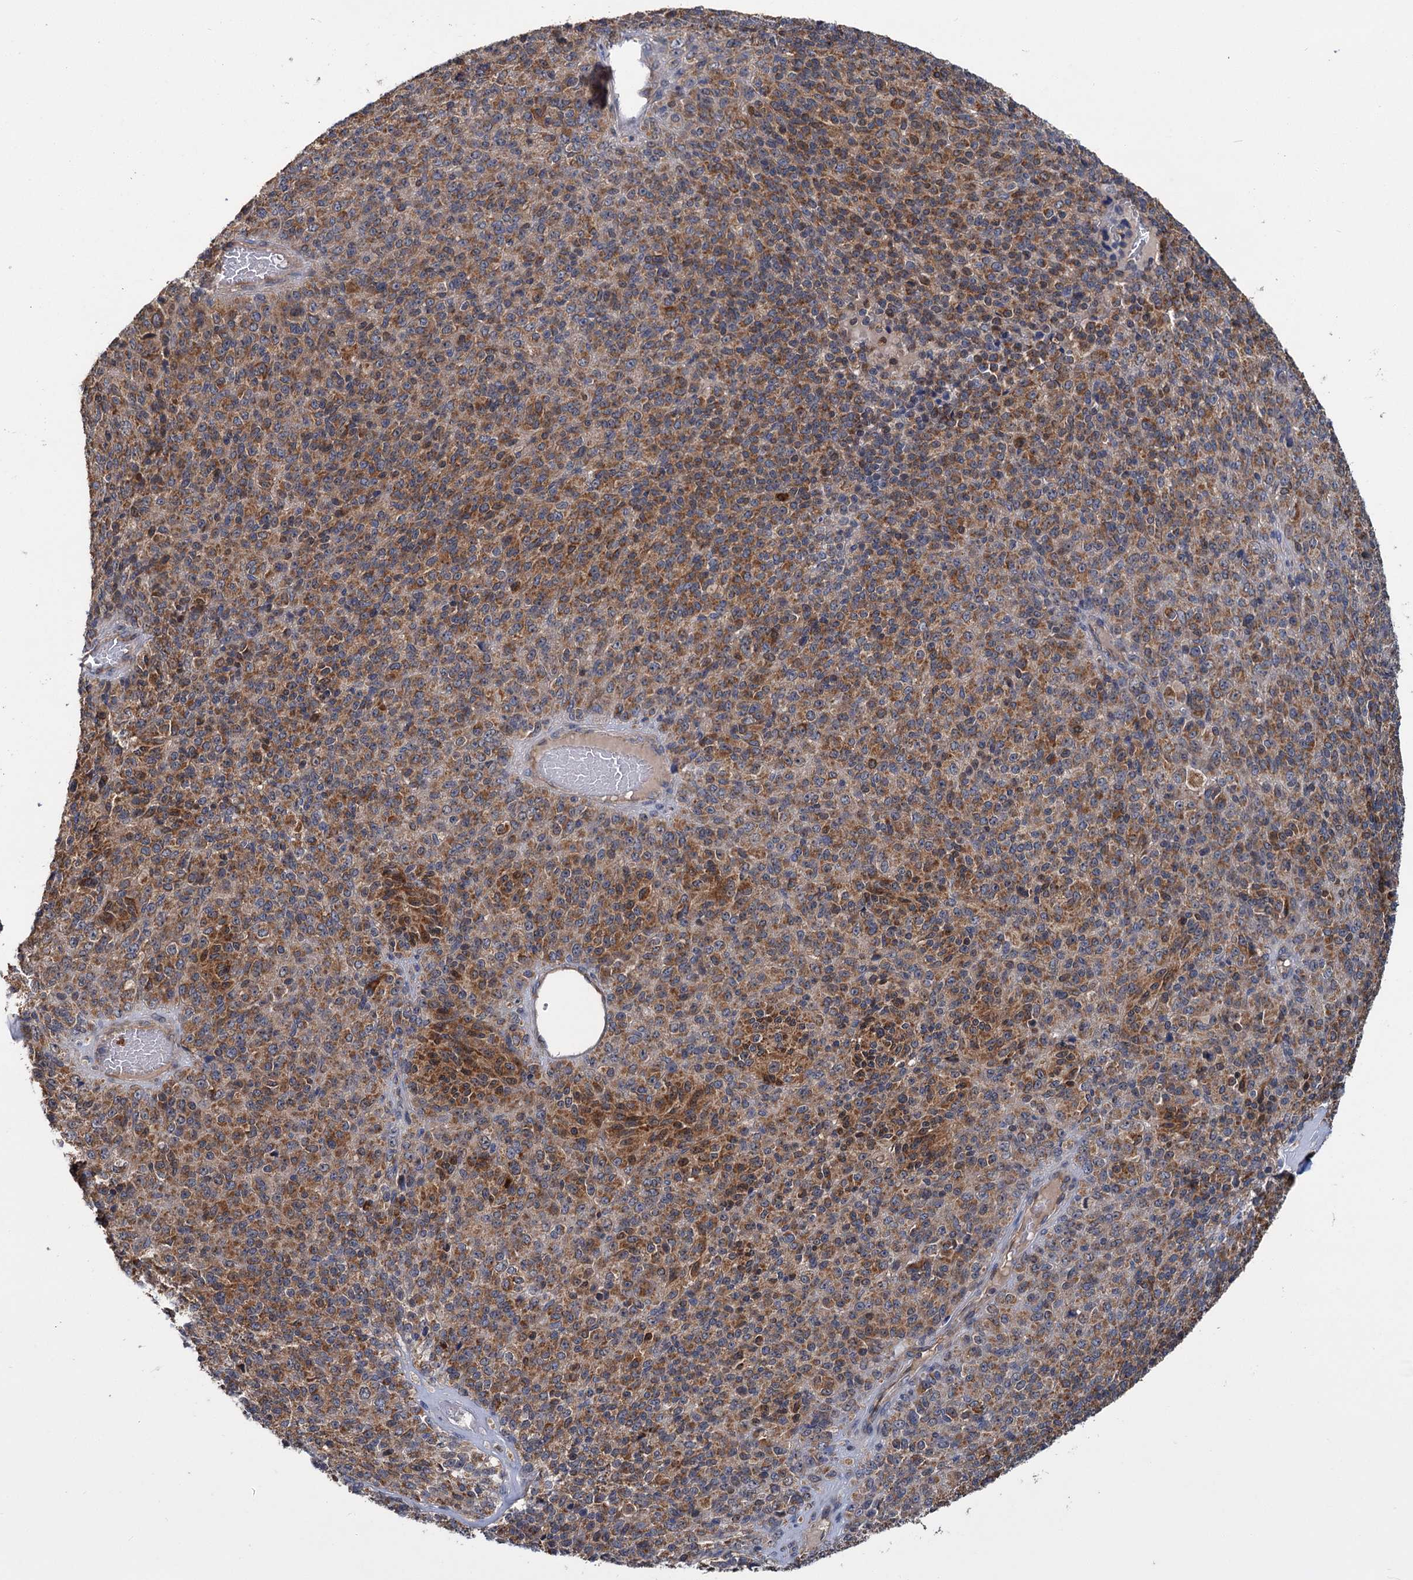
{"staining": {"intensity": "moderate", "quantity": ">75%", "location": "cytoplasmic/membranous"}, "tissue": "melanoma", "cell_type": "Tumor cells", "image_type": "cancer", "snomed": [{"axis": "morphology", "description": "Malignant melanoma, Metastatic site"}, {"axis": "topography", "description": "Brain"}], "caption": "Moderate cytoplasmic/membranous expression for a protein is seen in about >75% of tumor cells of malignant melanoma (metastatic site) using immunohistochemistry (IHC).", "gene": "DYNC2H1", "patient": {"sex": "female", "age": 56}}